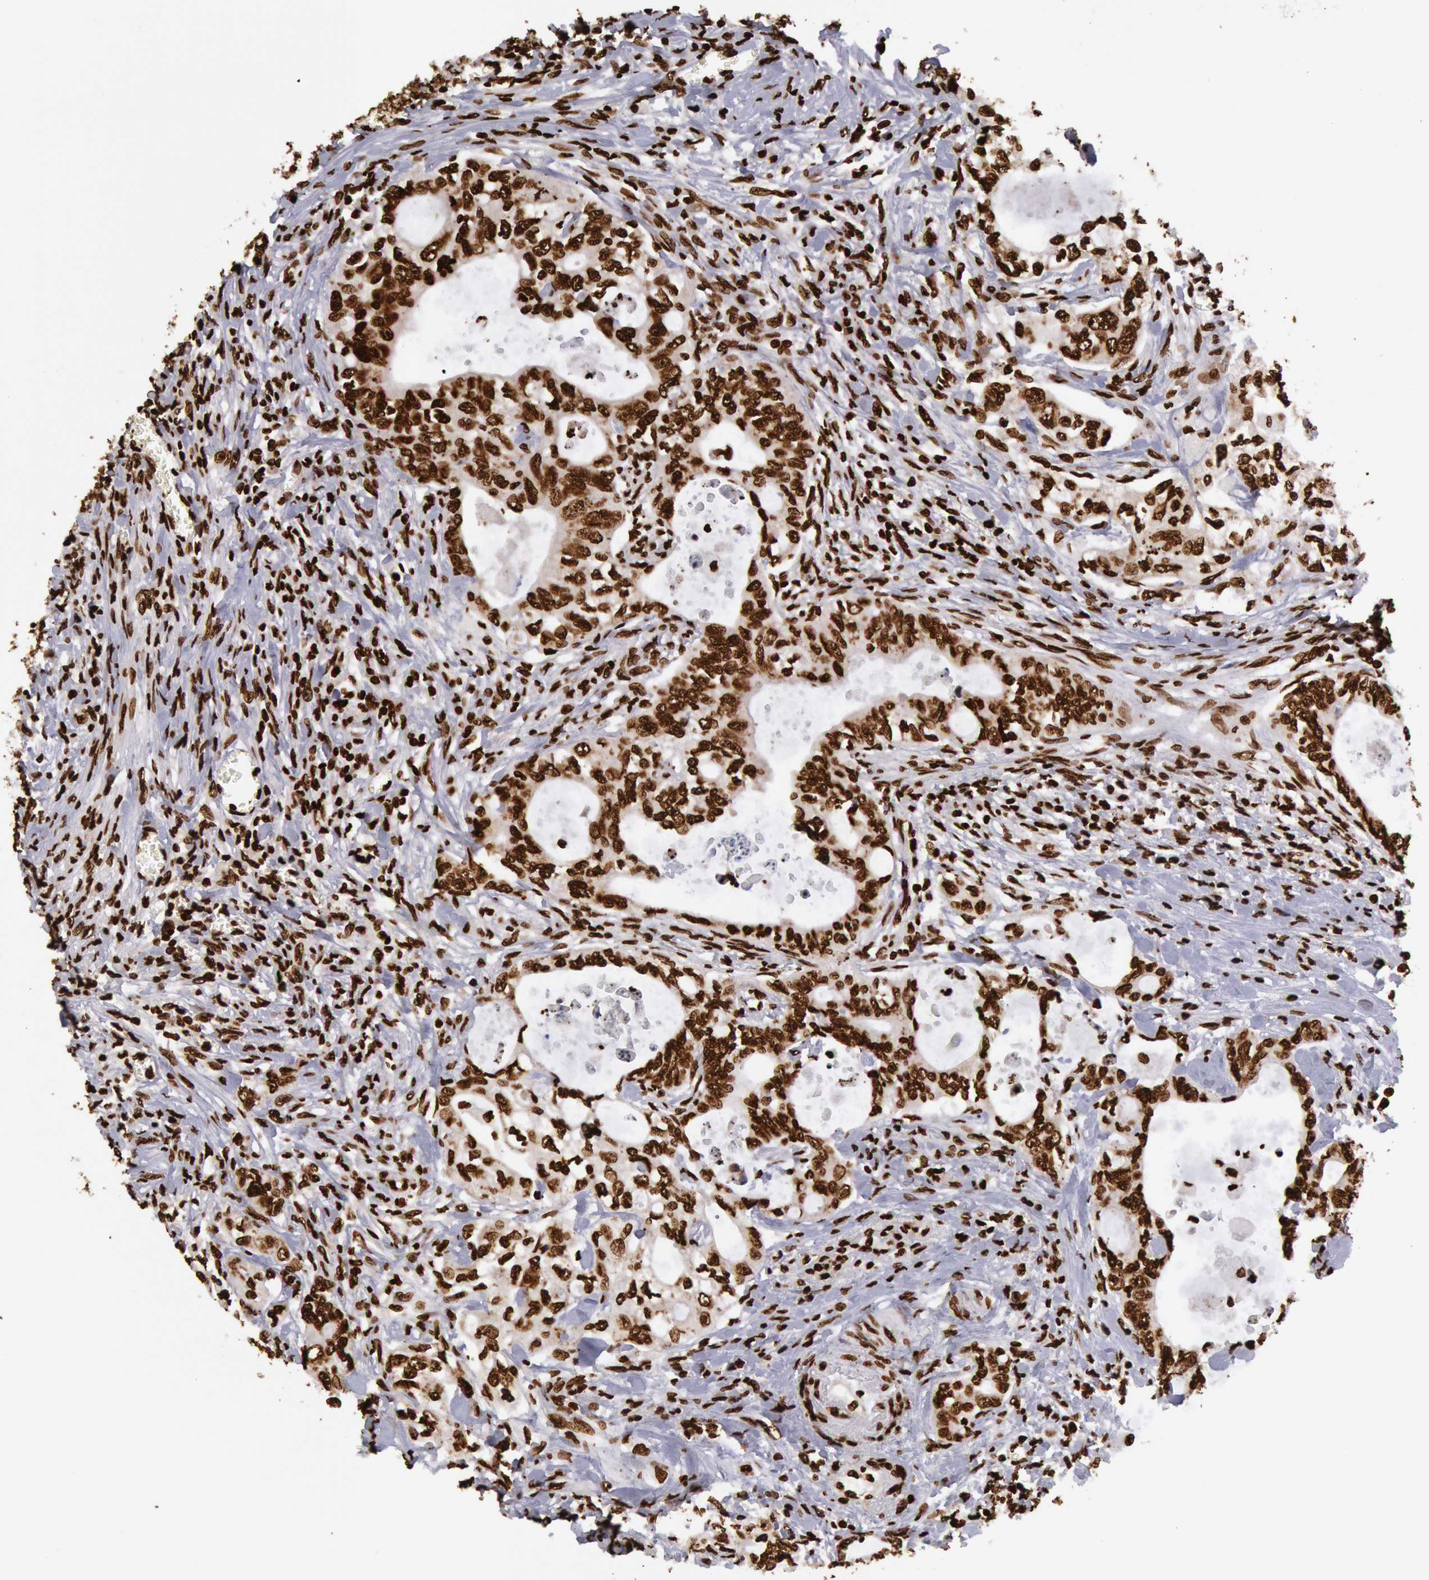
{"staining": {"intensity": "strong", "quantity": ">75%", "location": "nuclear"}, "tissue": "colorectal cancer", "cell_type": "Tumor cells", "image_type": "cancer", "snomed": [{"axis": "morphology", "description": "Adenocarcinoma, NOS"}, {"axis": "topography", "description": "Rectum"}], "caption": "Human adenocarcinoma (colorectal) stained with a brown dye shows strong nuclear positive expression in approximately >75% of tumor cells.", "gene": "H3-4", "patient": {"sex": "female", "age": 57}}